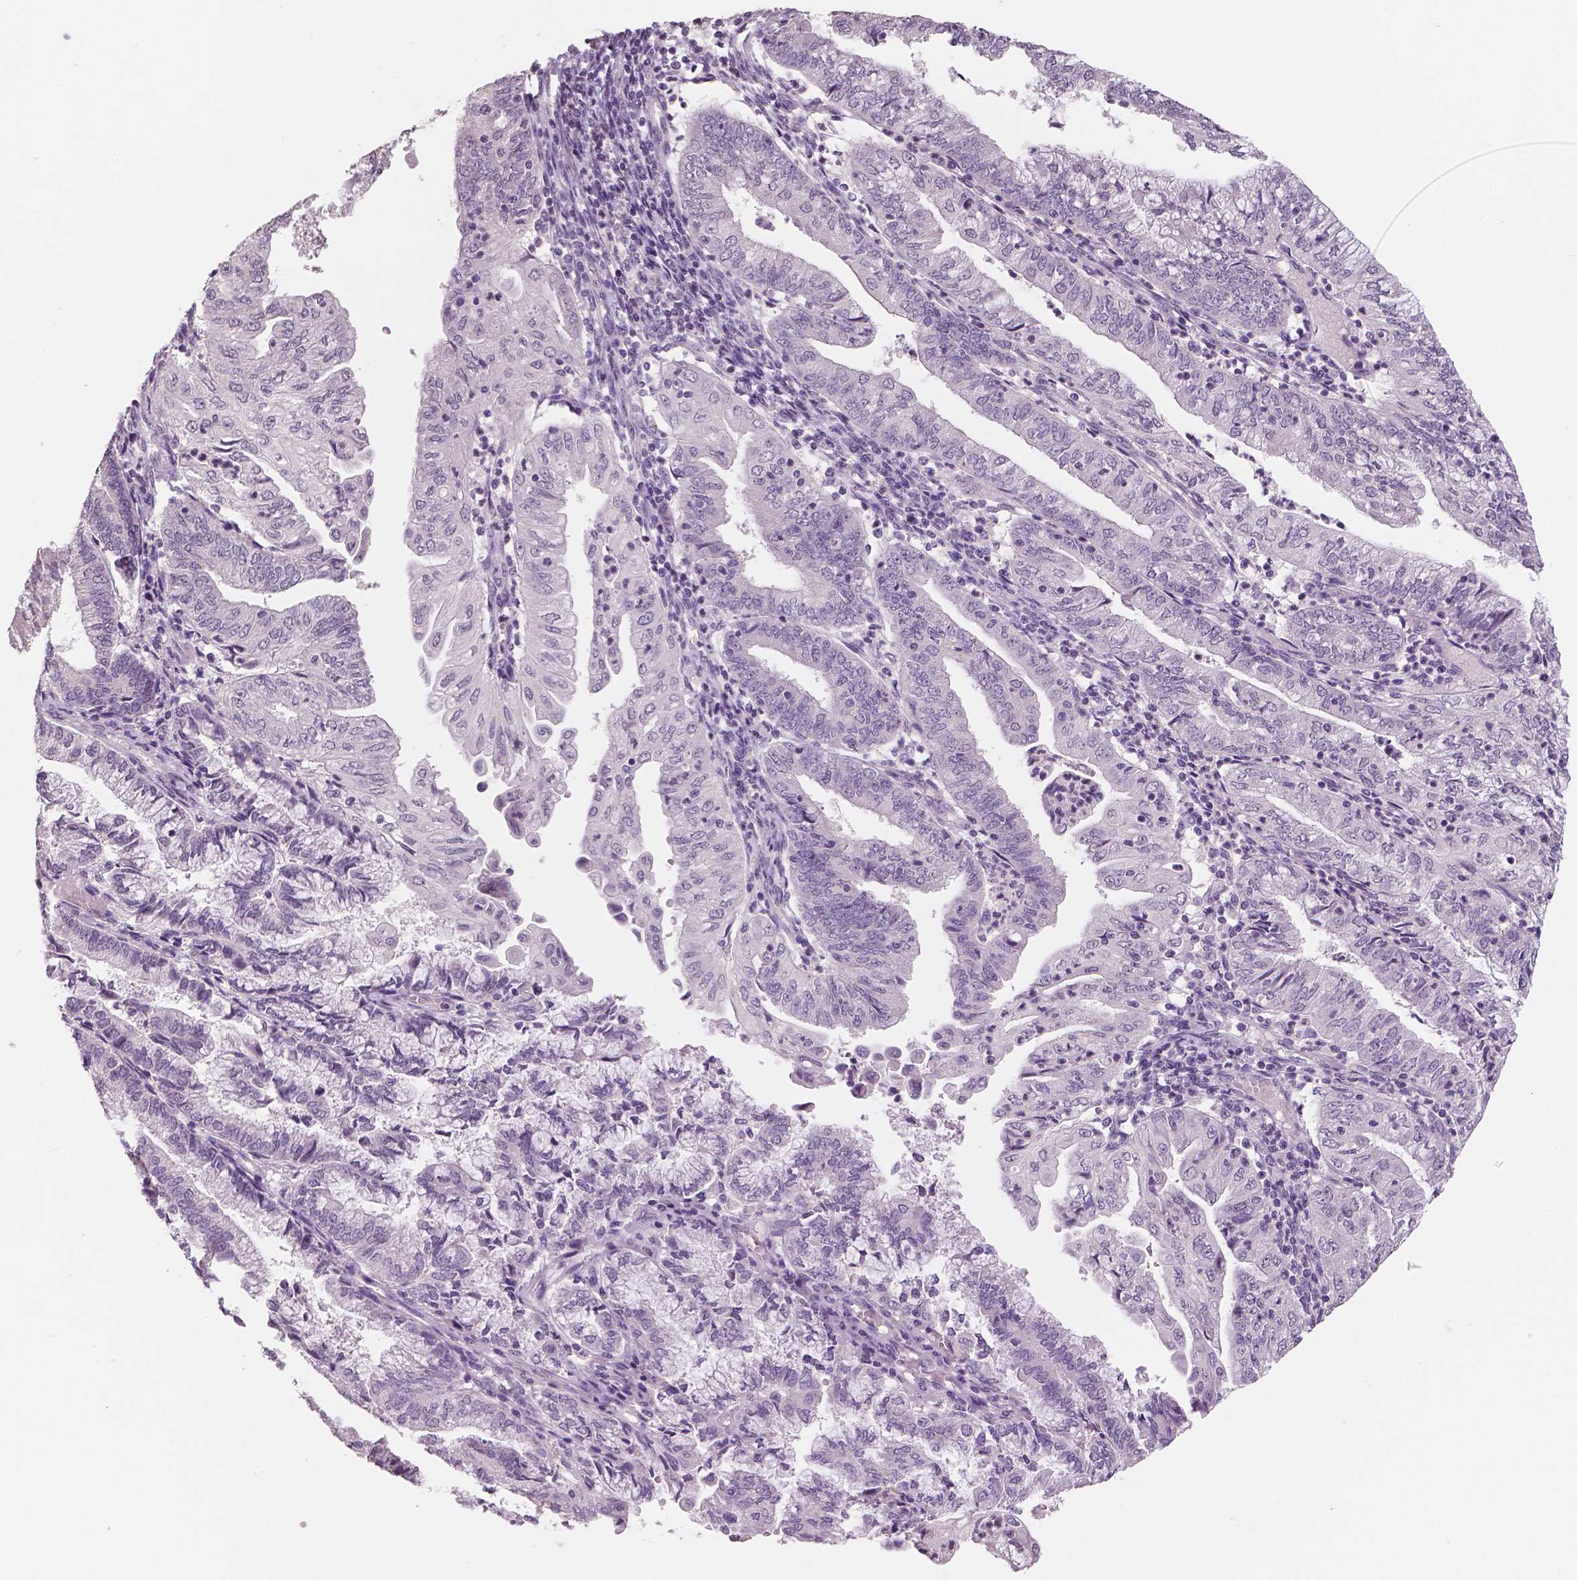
{"staining": {"intensity": "negative", "quantity": "none", "location": "none"}, "tissue": "endometrial cancer", "cell_type": "Tumor cells", "image_type": "cancer", "snomed": [{"axis": "morphology", "description": "Adenocarcinoma, NOS"}, {"axis": "topography", "description": "Endometrium"}], "caption": "An immunohistochemistry histopathology image of endometrial adenocarcinoma is shown. There is no staining in tumor cells of endometrial adenocarcinoma.", "gene": "NECAB1", "patient": {"sex": "female", "age": 55}}